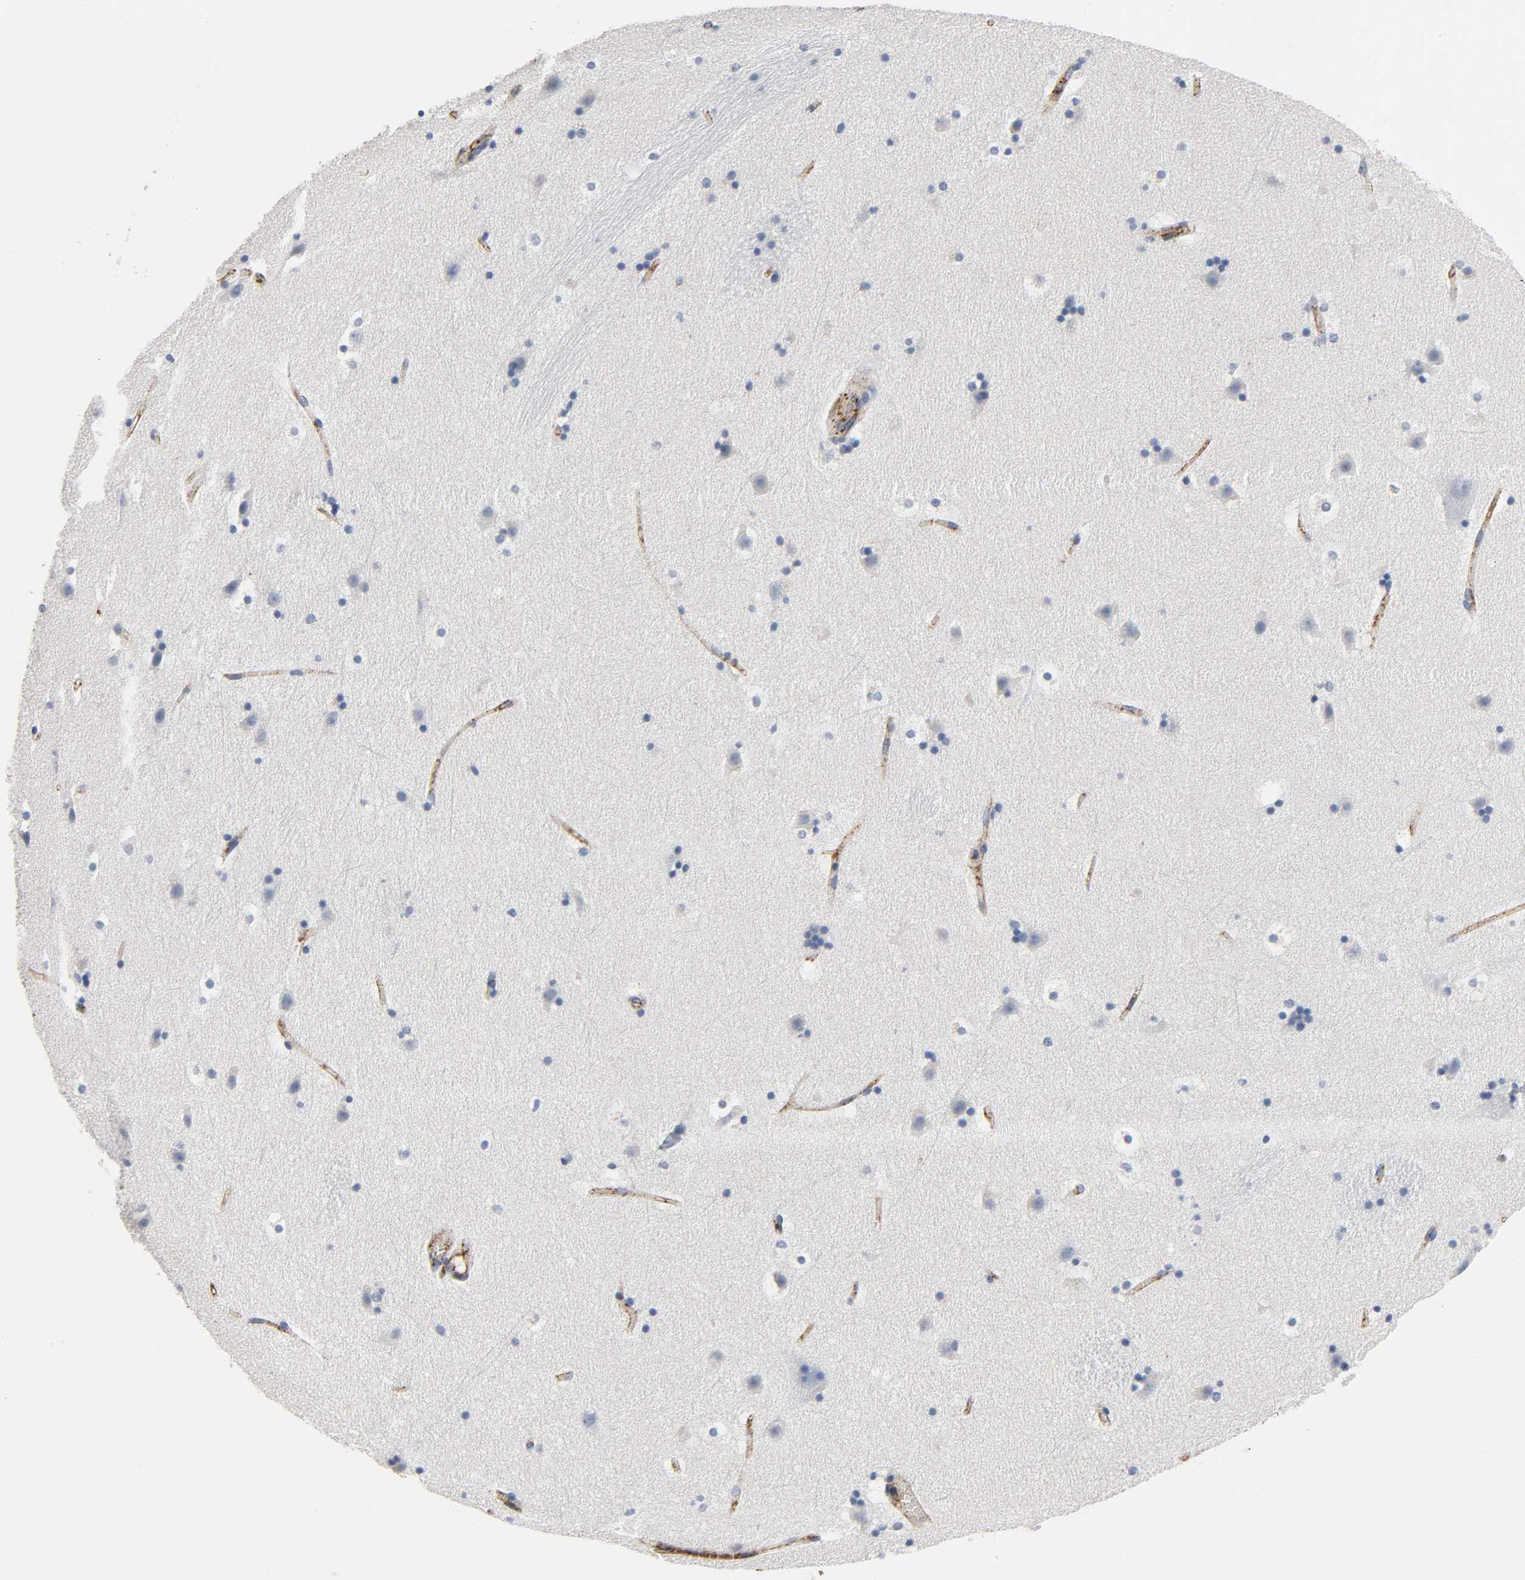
{"staining": {"intensity": "negative", "quantity": "none", "location": "none"}, "tissue": "caudate", "cell_type": "Glial cells", "image_type": "normal", "snomed": [{"axis": "morphology", "description": "Normal tissue, NOS"}, {"axis": "topography", "description": "Lateral ventricle wall"}], "caption": "Glial cells show no significant protein expression in unremarkable caudate. Brightfield microscopy of immunohistochemistry (IHC) stained with DAB (3,3'-diaminobenzidine) (brown) and hematoxylin (blue), captured at high magnification.", "gene": "PECAM1", "patient": {"sex": "male", "age": 45}}